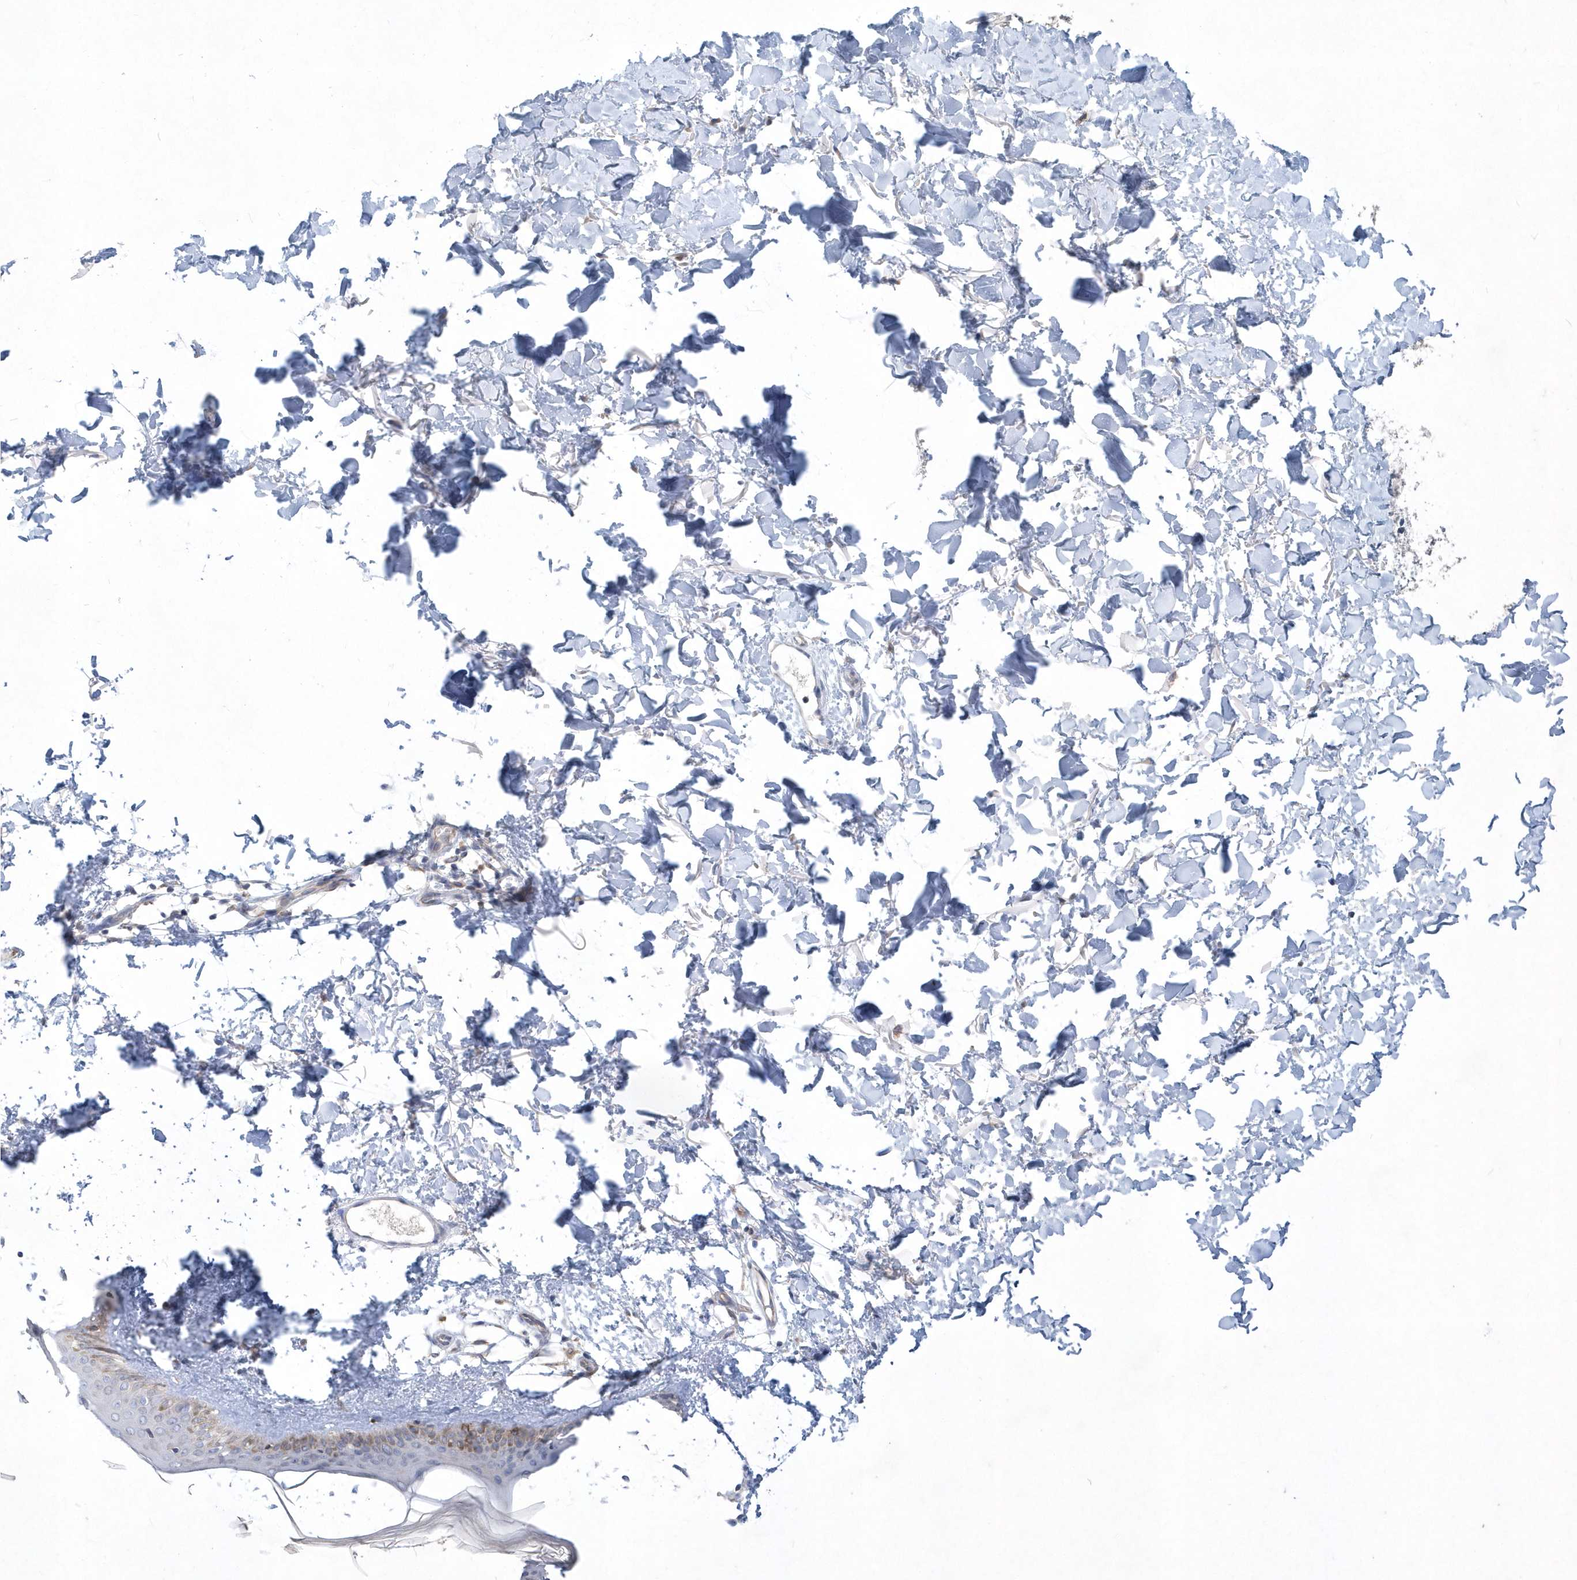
{"staining": {"intensity": "negative", "quantity": "none", "location": "none"}, "tissue": "skin", "cell_type": "Fibroblasts", "image_type": "normal", "snomed": [{"axis": "morphology", "description": "Normal tissue, NOS"}, {"axis": "topography", "description": "Skin"}], "caption": "This is an immunohistochemistry micrograph of benign skin. There is no staining in fibroblasts.", "gene": "DGAT1", "patient": {"sex": "female", "age": 58}}